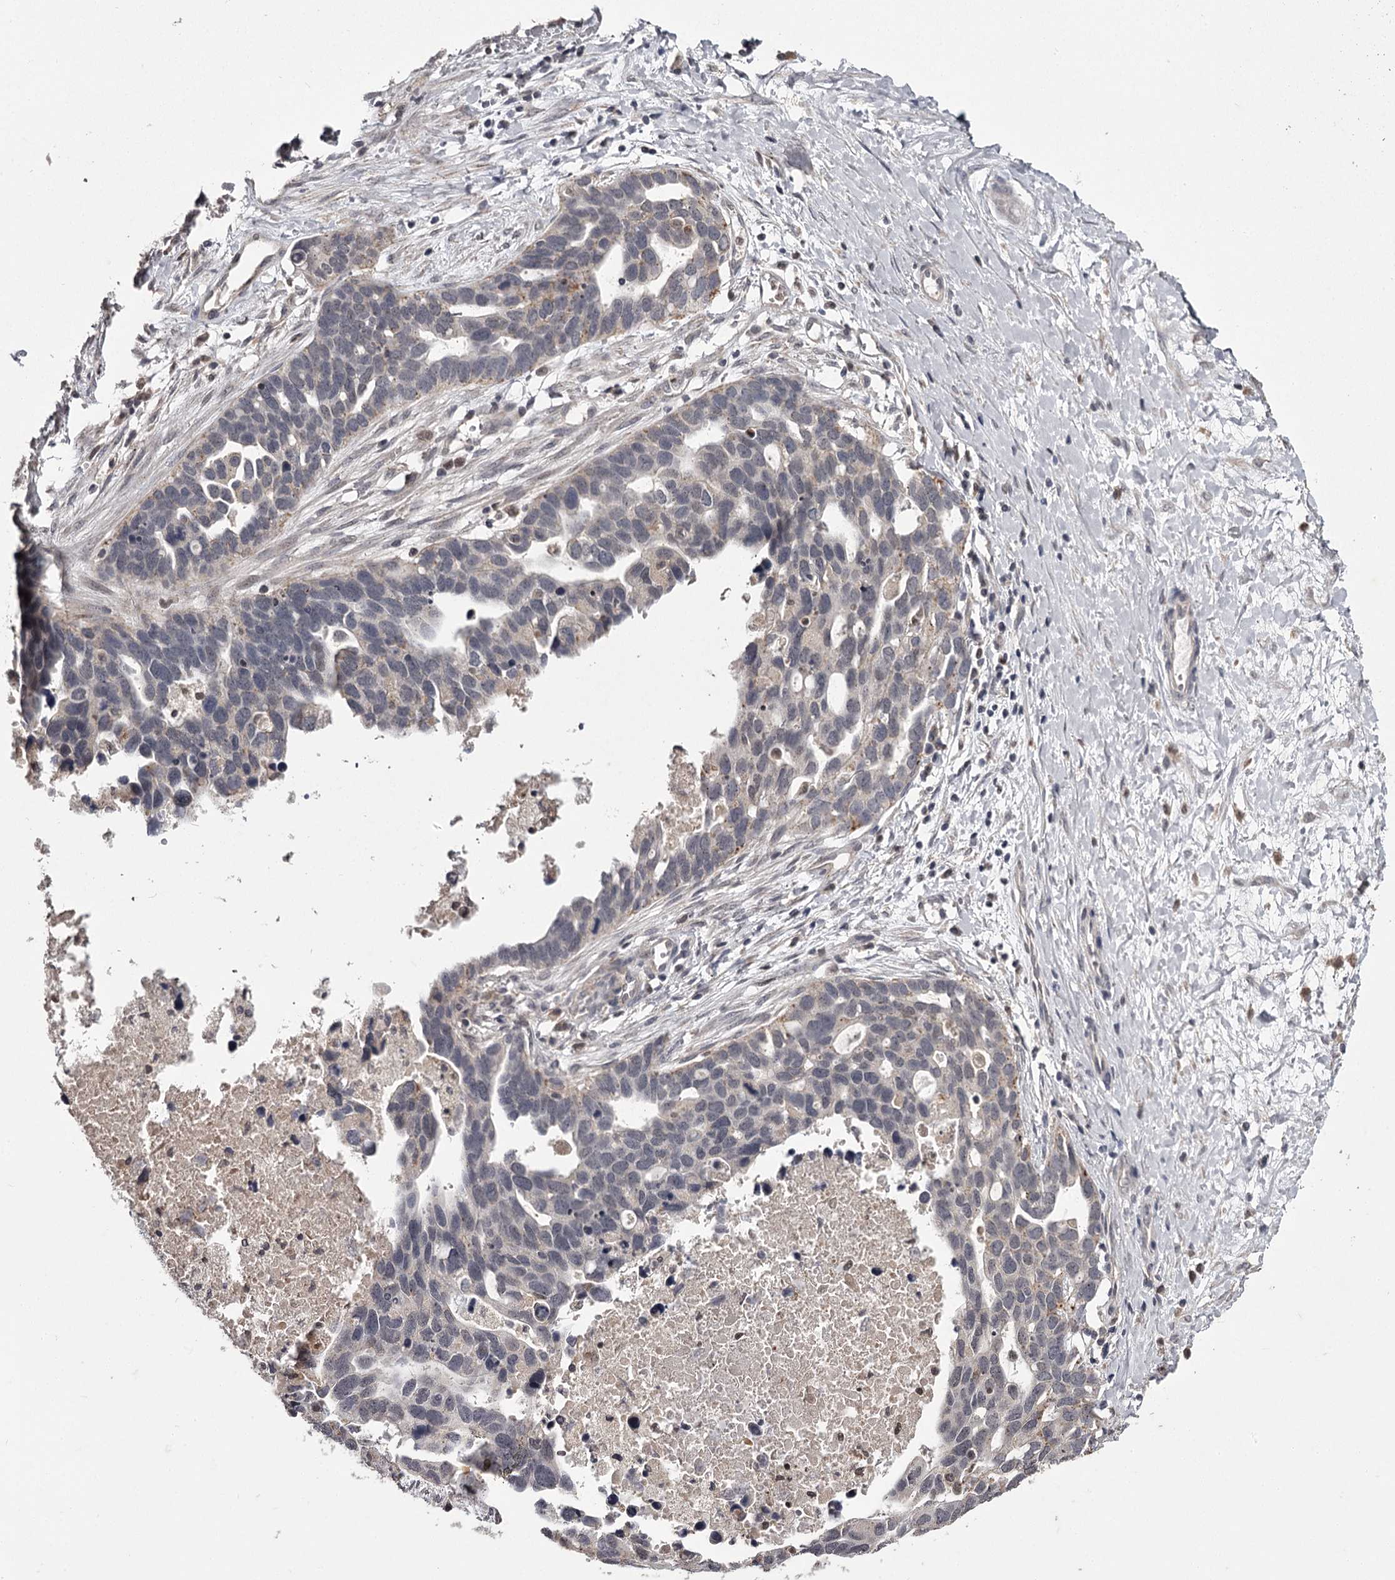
{"staining": {"intensity": "negative", "quantity": "none", "location": "none"}, "tissue": "ovarian cancer", "cell_type": "Tumor cells", "image_type": "cancer", "snomed": [{"axis": "morphology", "description": "Cystadenocarcinoma, serous, NOS"}, {"axis": "topography", "description": "Ovary"}], "caption": "The IHC image has no significant positivity in tumor cells of serous cystadenocarcinoma (ovarian) tissue.", "gene": "SLC32A1", "patient": {"sex": "female", "age": 54}}